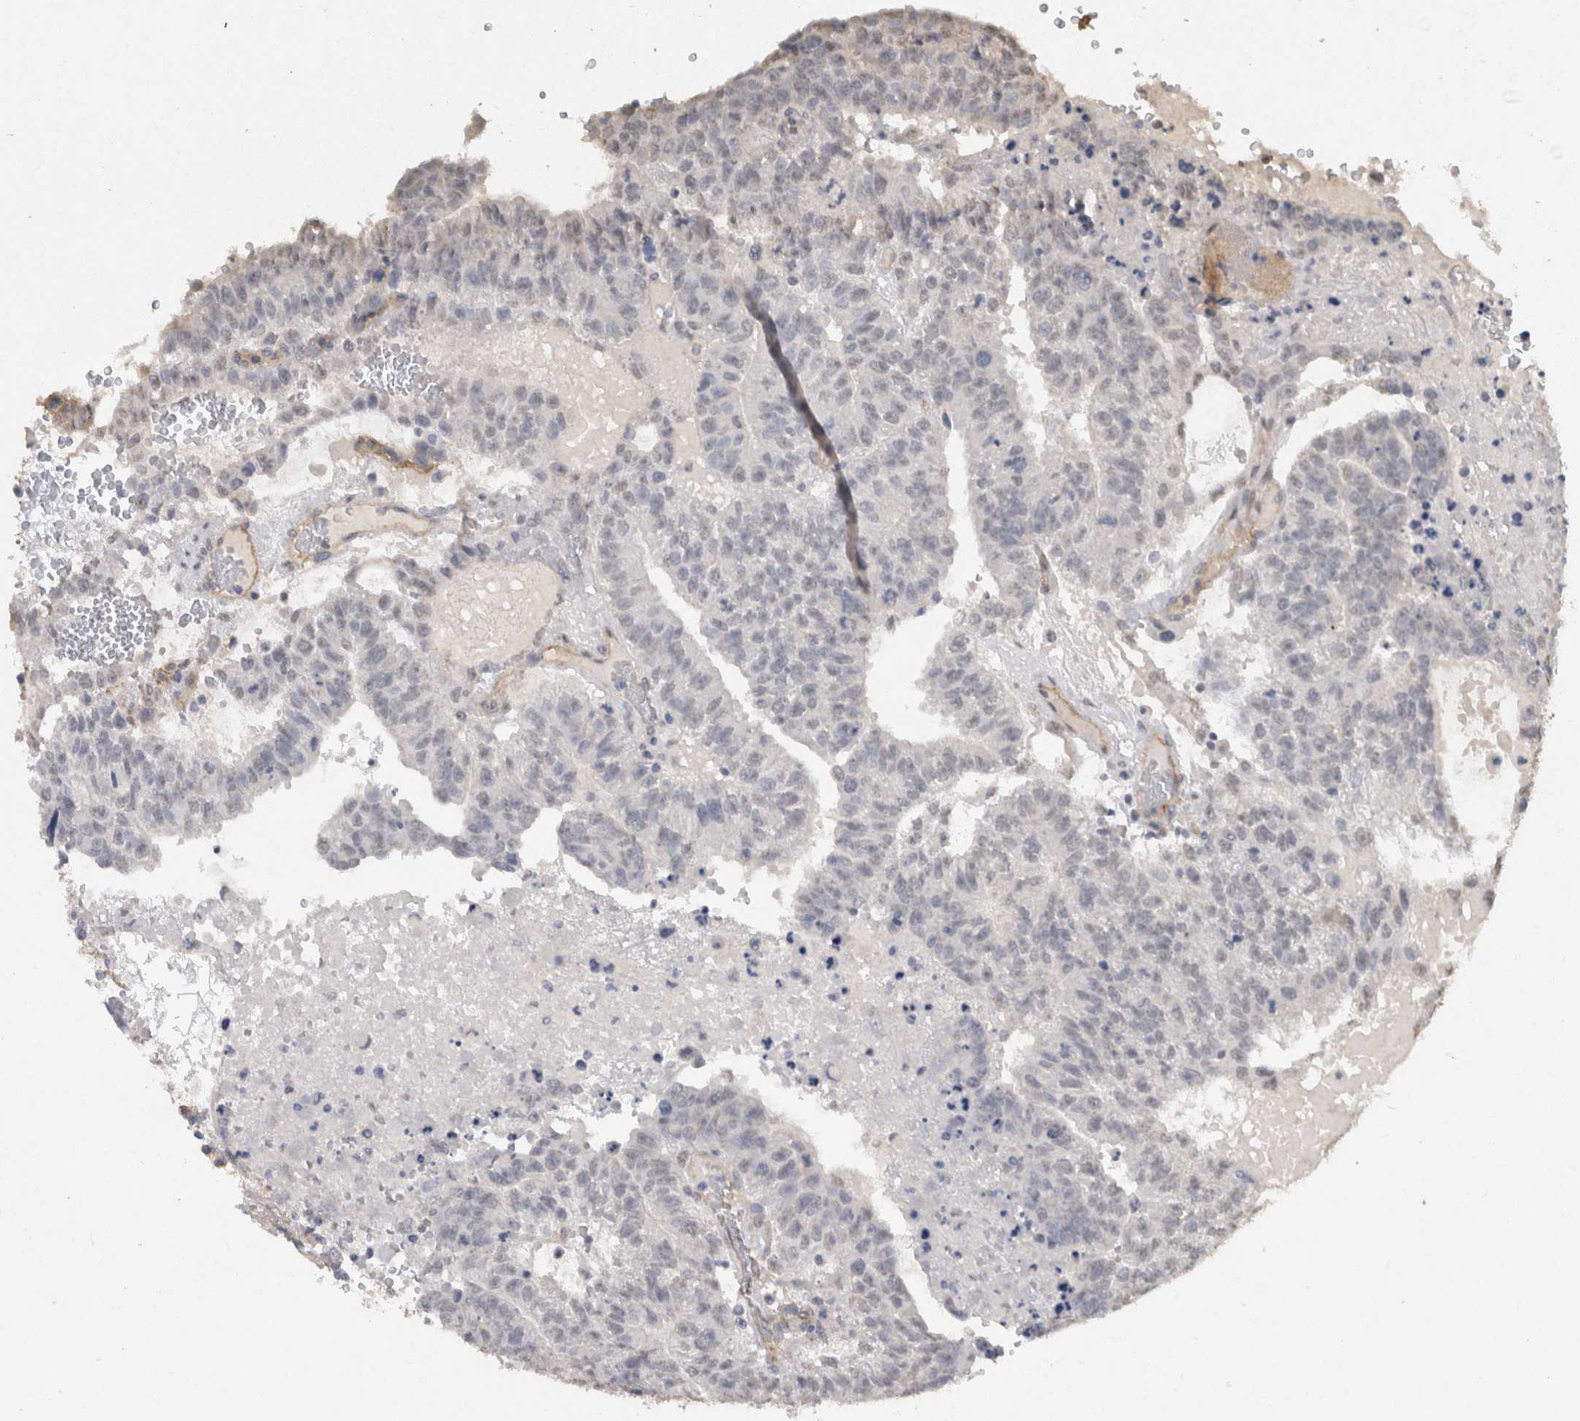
{"staining": {"intensity": "negative", "quantity": "none", "location": "none"}, "tissue": "testis cancer", "cell_type": "Tumor cells", "image_type": "cancer", "snomed": [{"axis": "morphology", "description": "Seminoma, NOS"}, {"axis": "morphology", "description": "Carcinoma, Embryonal, NOS"}, {"axis": "topography", "description": "Testis"}], "caption": "This is a histopathology image of immunohistochemistry staining of seminoma (testis), which shows no expression in tumor cells.", "gene": "RECK", "patient": {"sex": "male", "age": 52}}